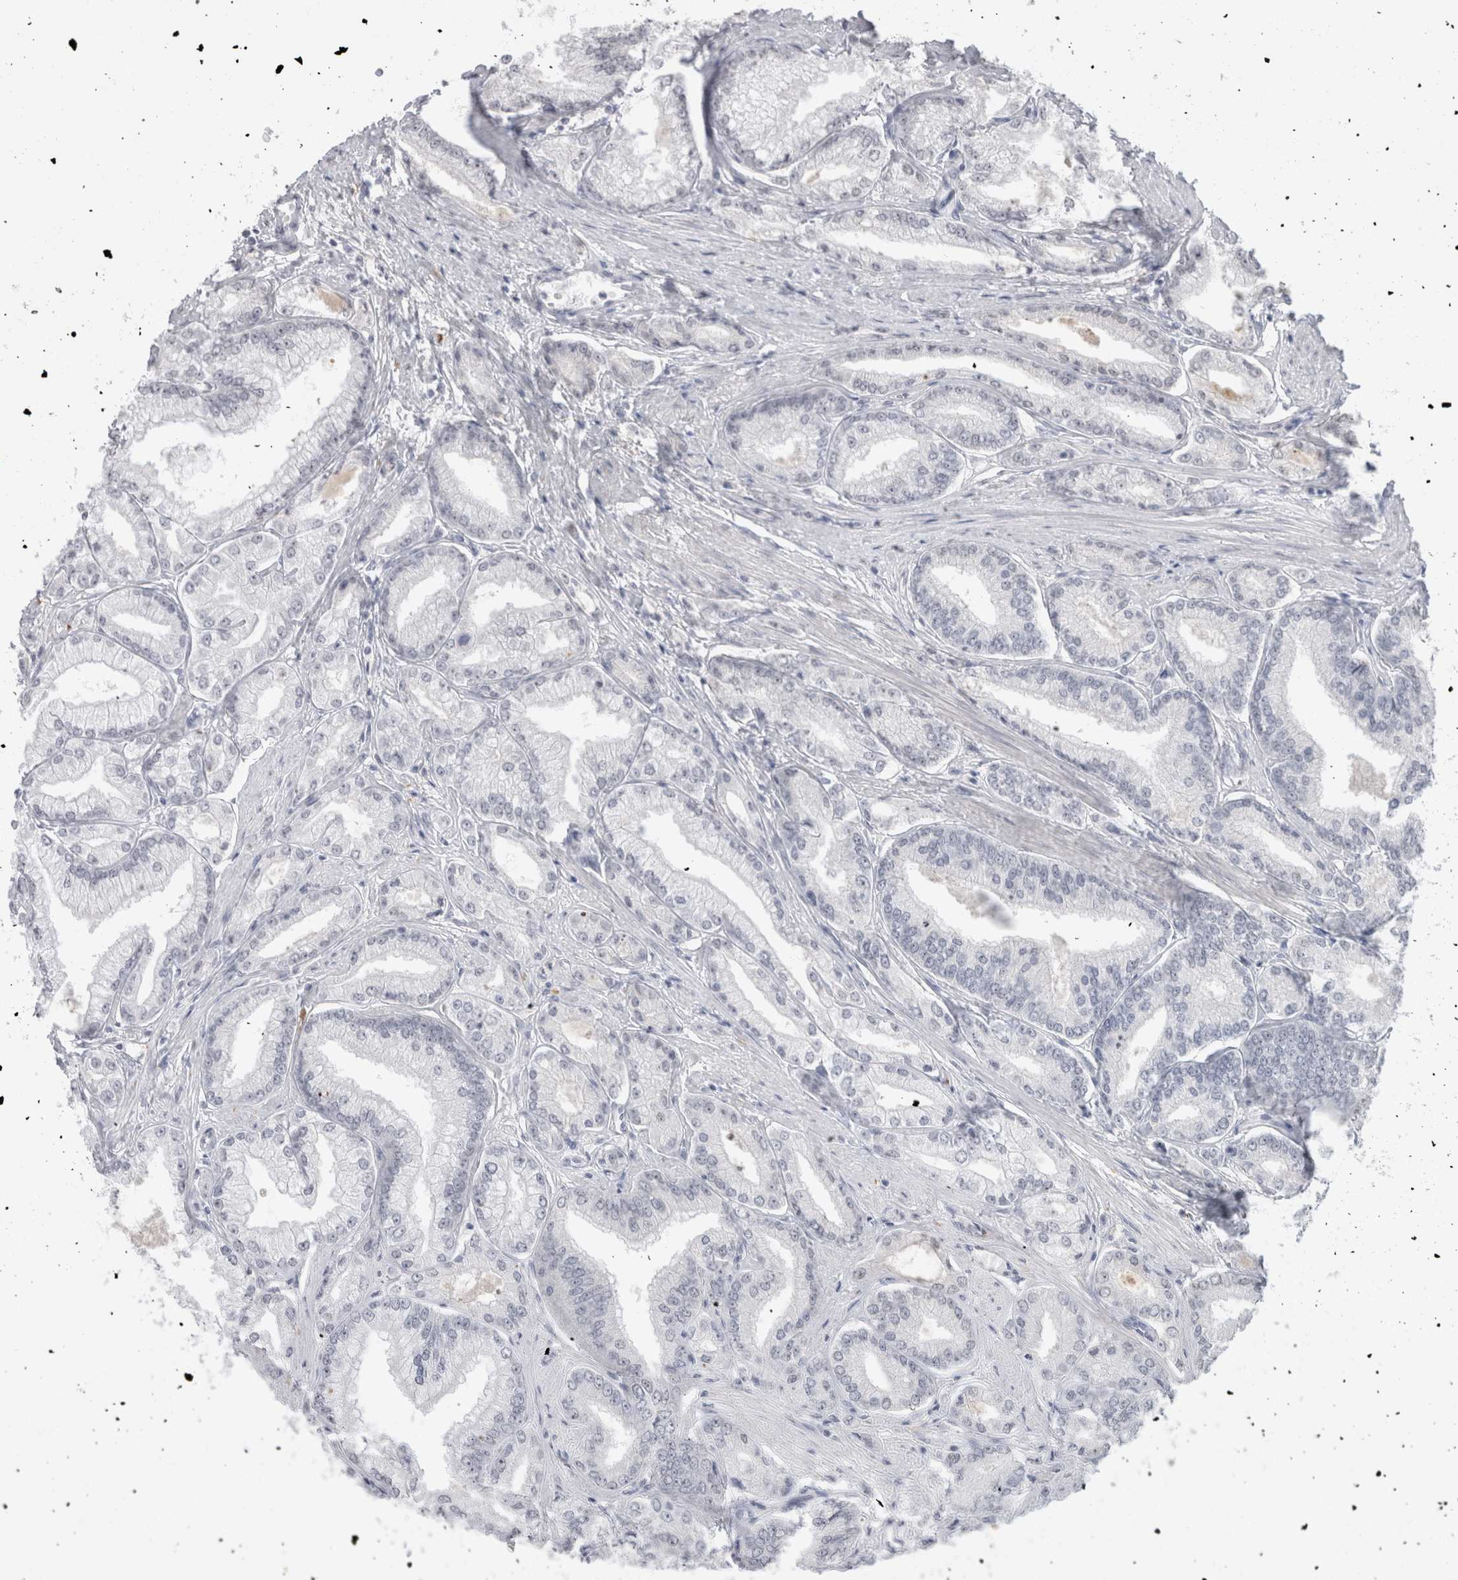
{"staining": {"intensity": "negative", "quantity": "none", "location": "none"}, "tissue": "prostate cancer", "cell_type": "Tumor cells", "image_type": "cancer", "snomed": [{"axis": "morphology", "description": "Adenocarcinoma, Low grade"}, {"axis": "topography", "description": "Prostate"}], "caption": "Immunohistochemistry (IHC) image of human prostate cancer (adenocarcinoma (low-grade)) stained for a protein (brown), which demonstrates no expression in tumor cells.", "gene": "CADM3", "patient": {"sex": "male", "age": 52}}